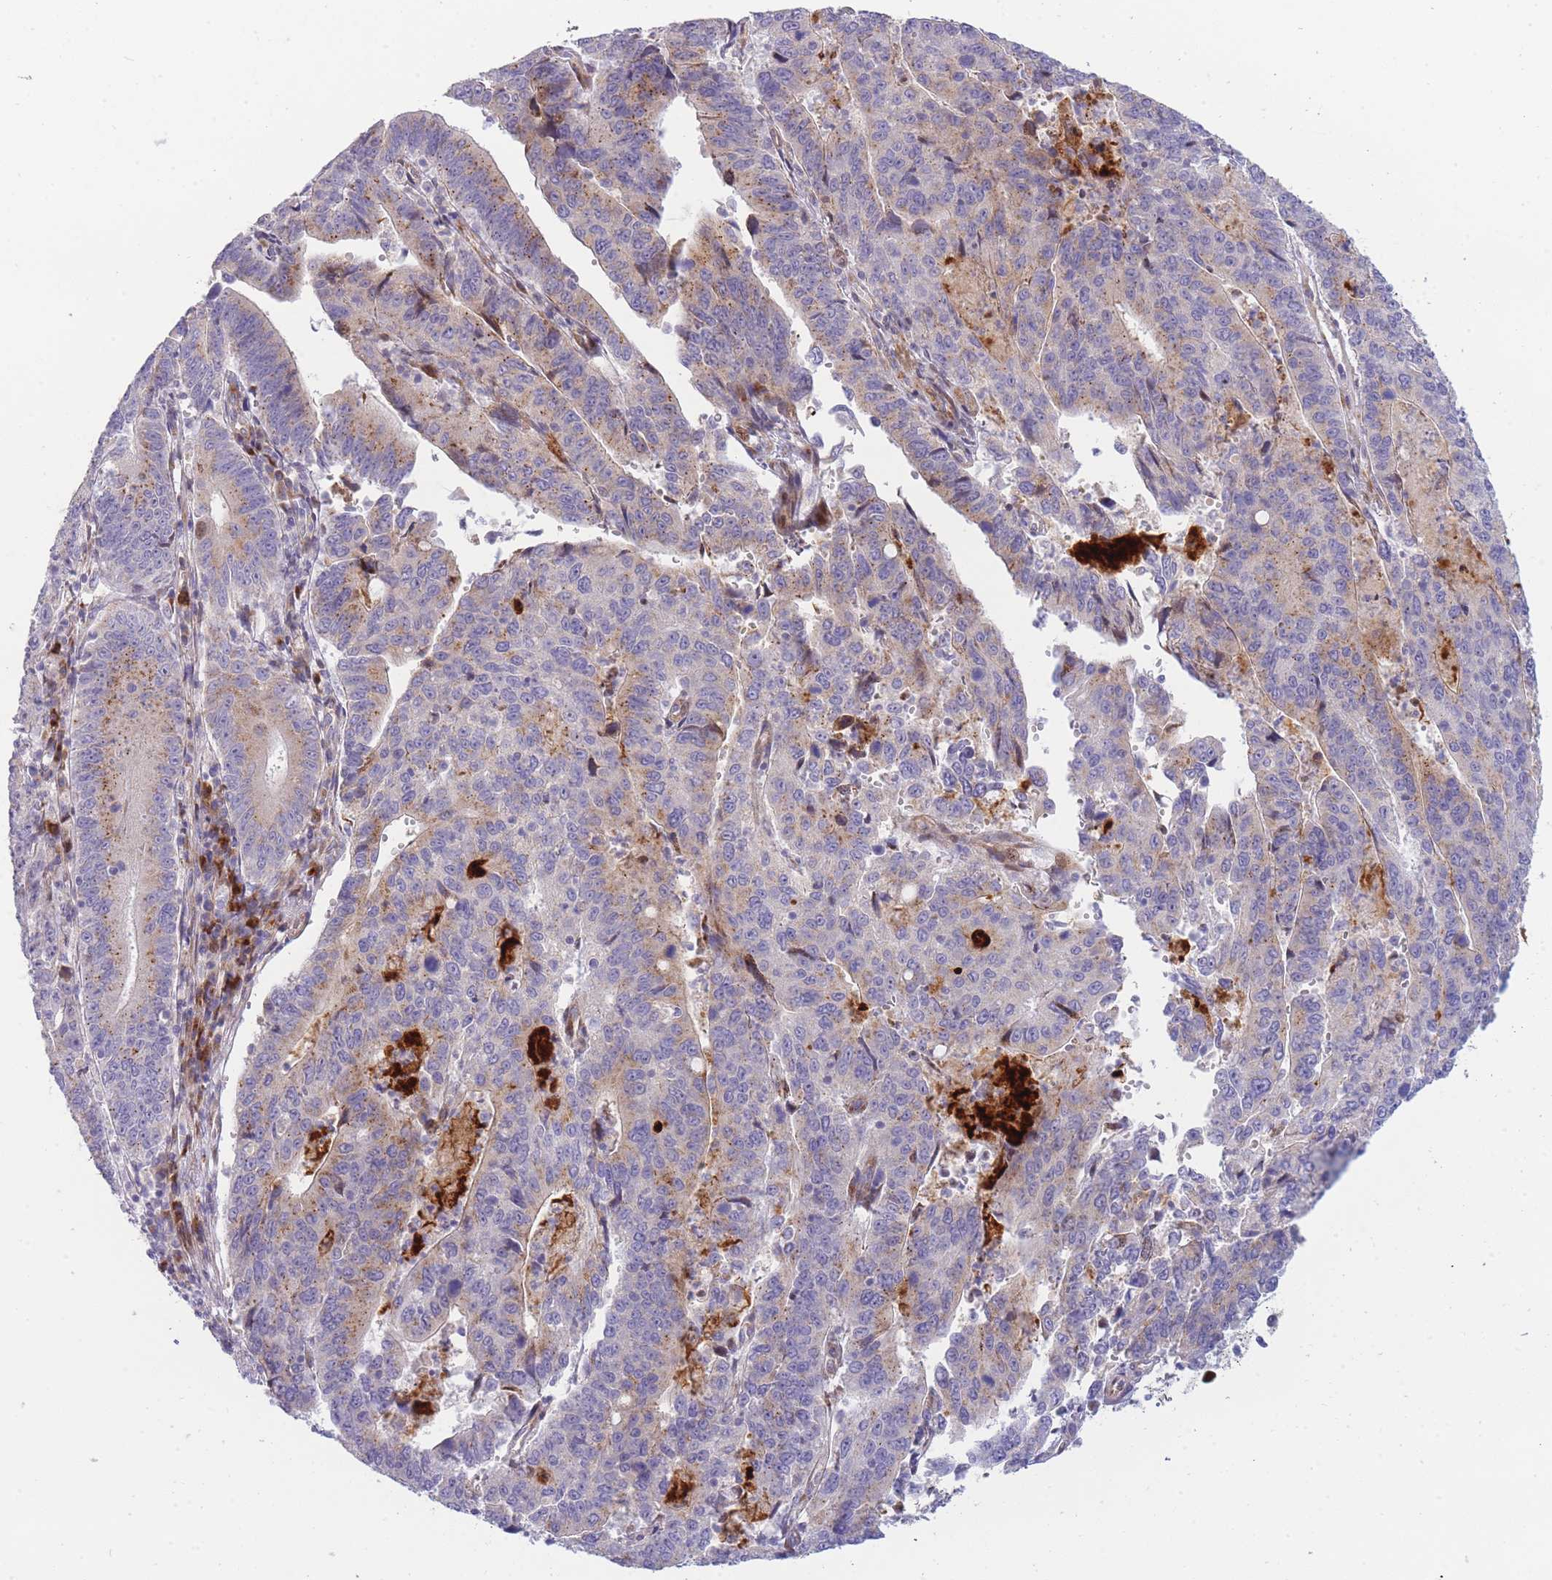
{"staining": {"intensity": "moderate", "quantity": "<25%", "location": "cytoplasmic/membranous"}, "tissue": "stomach cancer", "cell_type": "Tumor cells", "image_type": "cancer", "snomed": [{"axis": "morphology", "description": "Adenocarcinoma, NOS"}, {"axis": "topography", "description": "Stomach"}], "caption": "Immunohistochemical staining of human adenocarcinoma (stomach) demonstrates low levels of moderate cytoplasmic/membranous protein expression in approximately <25% of tumor cells. (brown staining indicates protein expression, while blue staining denotes nuclei).", "gene": "ATP5MC2", "patient": {"sex": "male", "age": 59}}